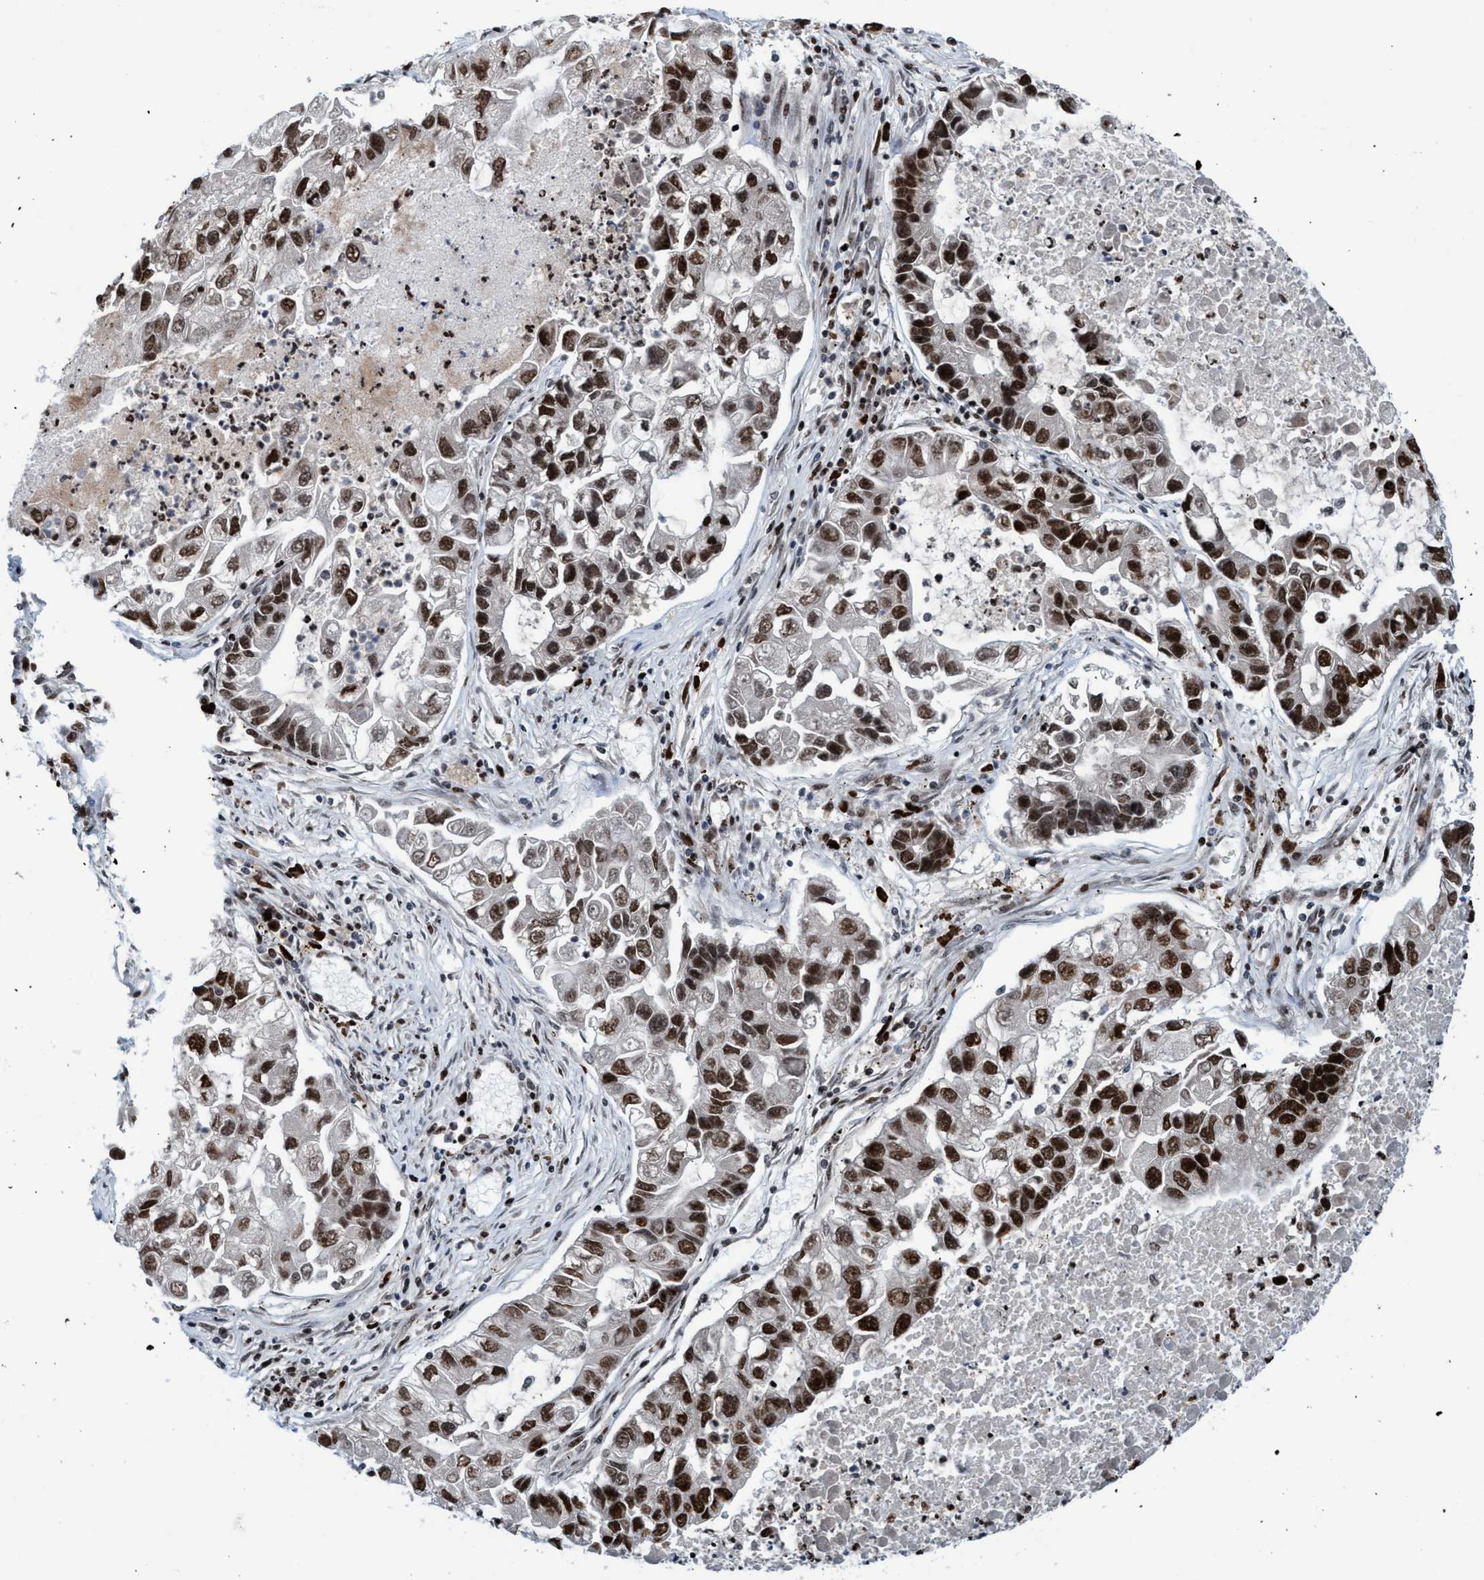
{"staining": {"intensity": "strong", "quantity": ">75%", "location": "nuclear"}, "tissue": "lung cancer", "cell_type": "Tumor cells", "image_type": "cancer", "snomed": [{"axis": "morphology", "description": "Adenocarcinoma, NOS"}, {"axis": "topography", "description": "Lung"}], "caption": "A high-resolution photomicrograph shows immunohistochemistry staining of lung cancer, which reveals strong nuclear expression in approximately >75% of tumor cells.", "gene": "TOPBP1", "patient": {"sex": "female", "age": 51}}